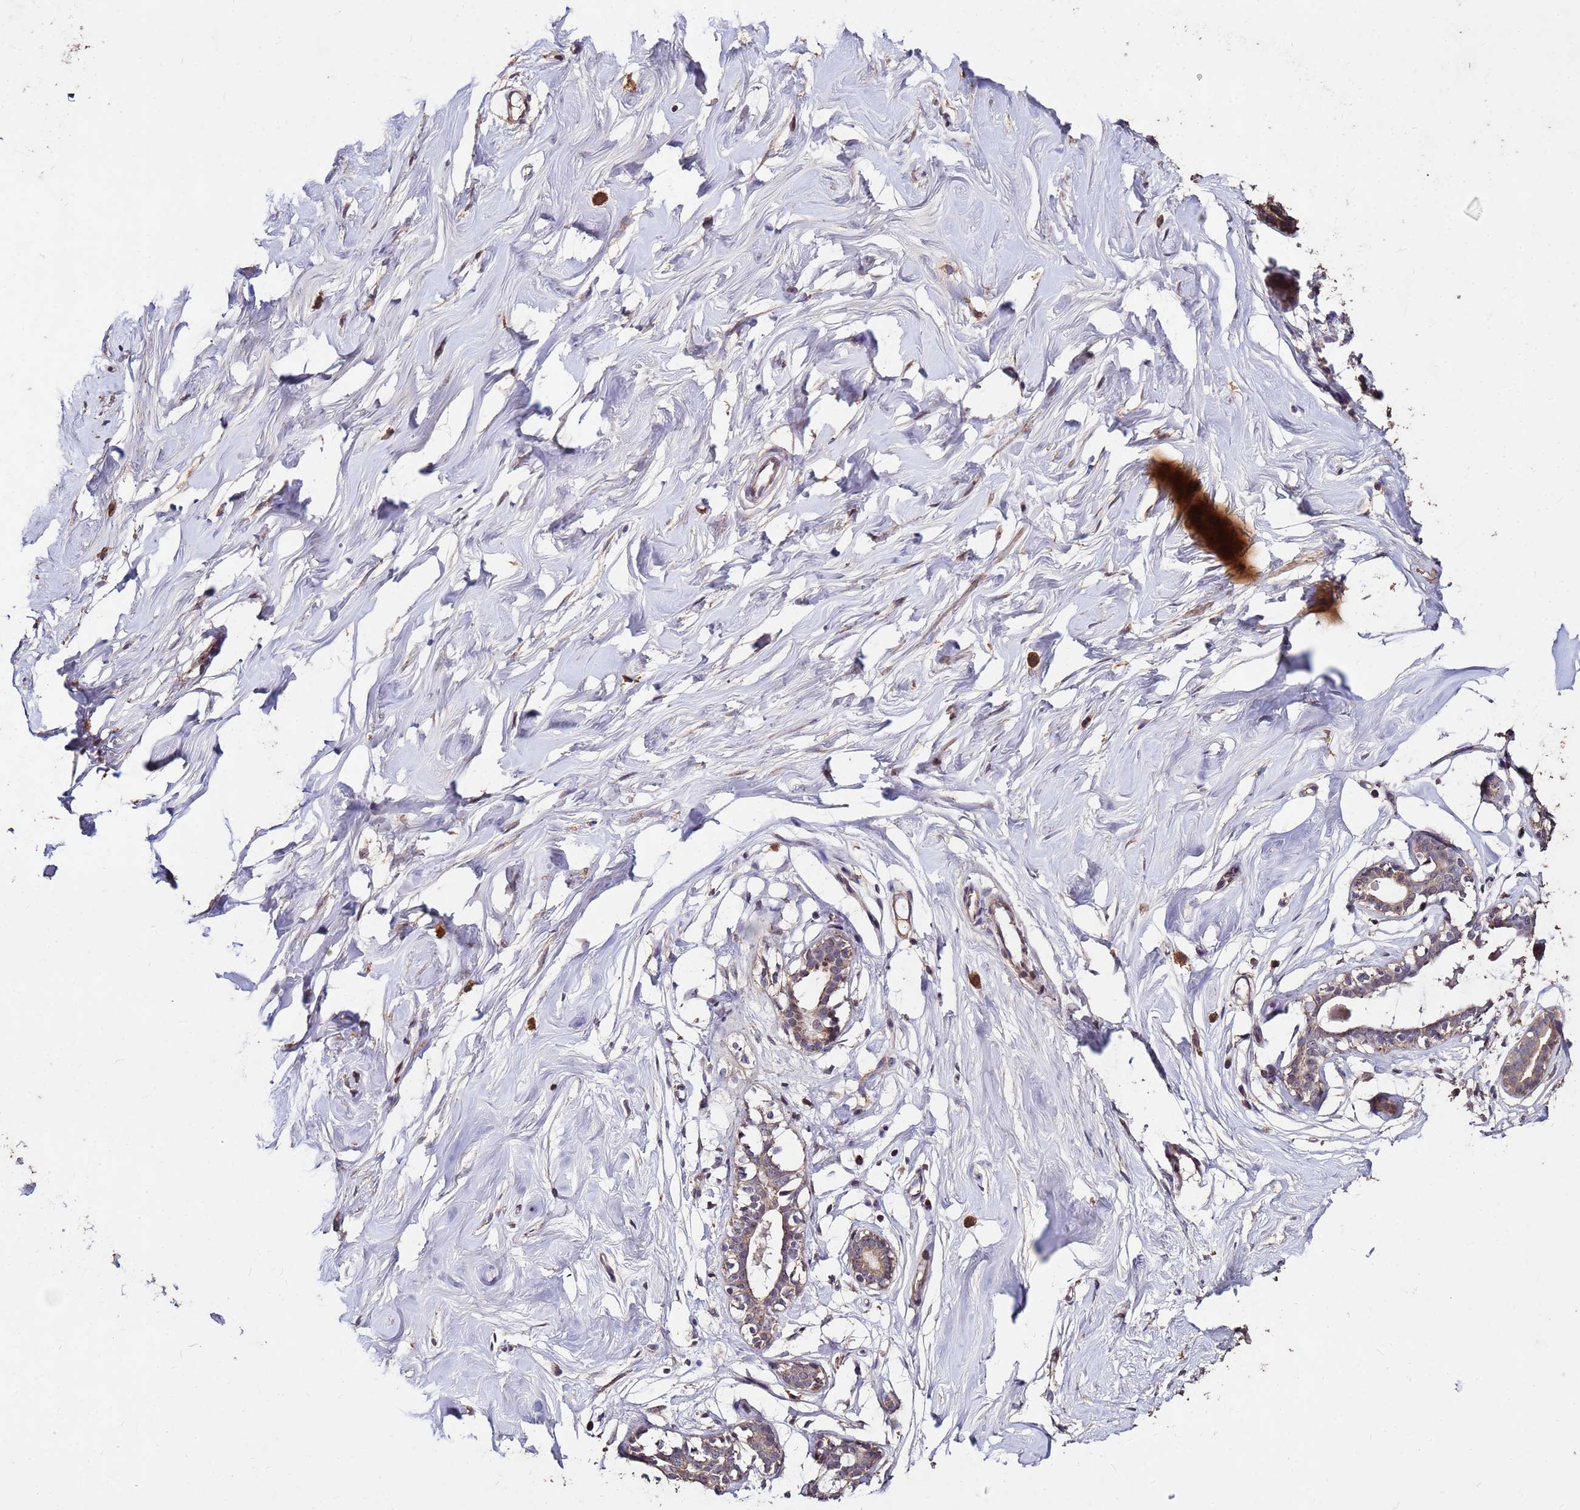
{"staining": {"intensity": "moderate", "quantity": ">75%", "location": "cytoplasmic/membranous"}, "tissue": "breast", "cell_type": "Adipocytes", "image_type": "normal", "snomed": [{"axis": "morphology", "description": "Normal tissue, NOS"}, {"axis": "morphology", "description": "Adenoma, NOS"}, {"axis": "topography", "description": "Breast"}], "caption": "Protein staining of normal breast exhibits moderate cytoplasmic/membranous staining in about >75% of adipocytes. (Brightfield microscopy of DAB IHC at high magnification).", "gene": "TOR4A", "patient": {"sex": "female", "age": 23}}